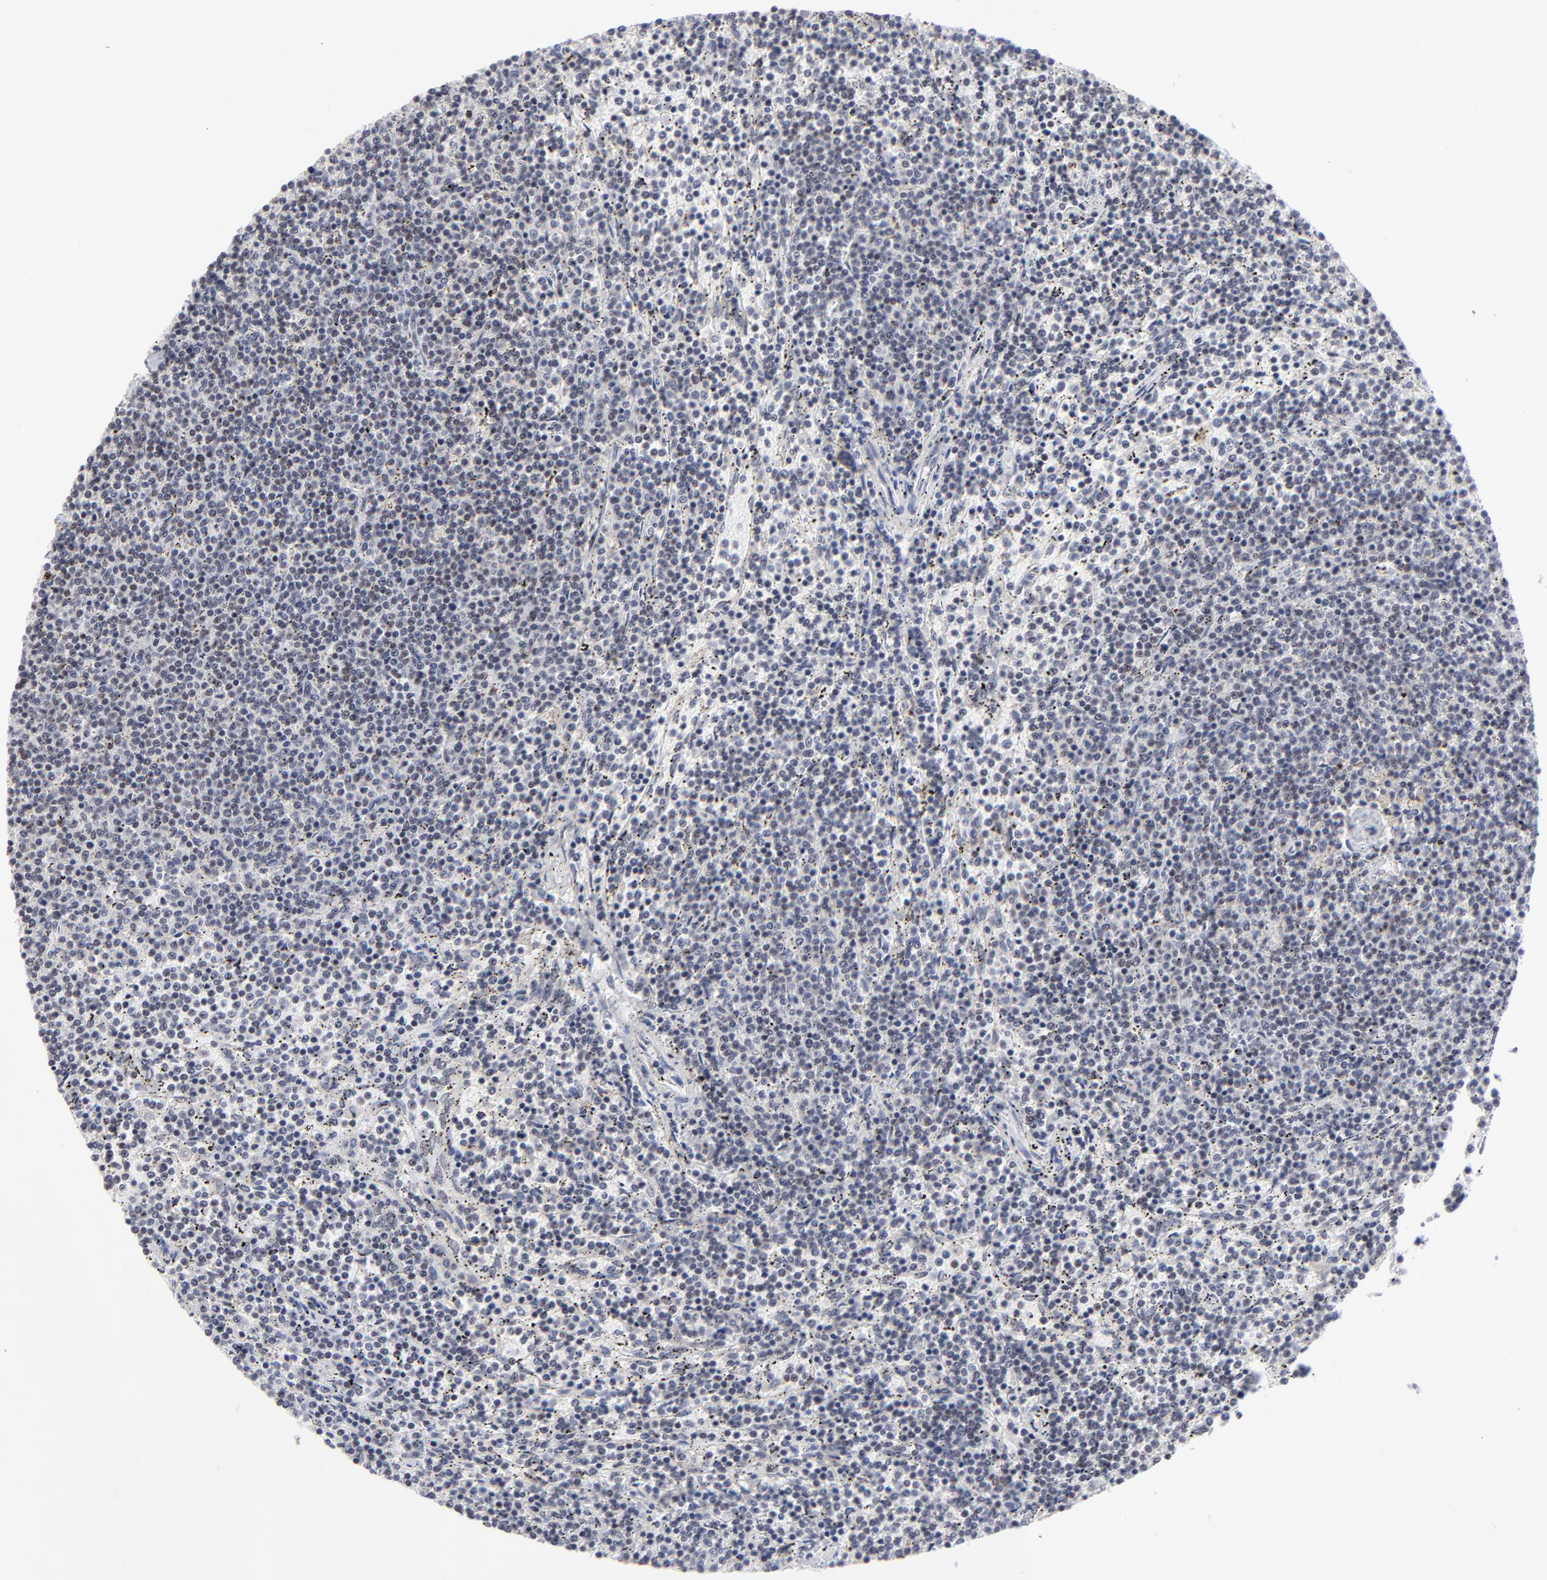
{"staining": {"intensity": "negative", "quantity": "none", "location": "none"}, "tissue": "lymphoma", "cell_type": "Tumor cells", "image_type": "cancer", "snomed": [{"axis": "morphology", "description": "Malignant lymphoma, non-Hodgkin's type, Low grade"}, {"axis": "topography", "description": "Spleen"}], "caption": "Tumor cells are negative for protein expression in human lymphoma.", "gene": "SP2", "patient": {"sex": "female", "age": 50}}